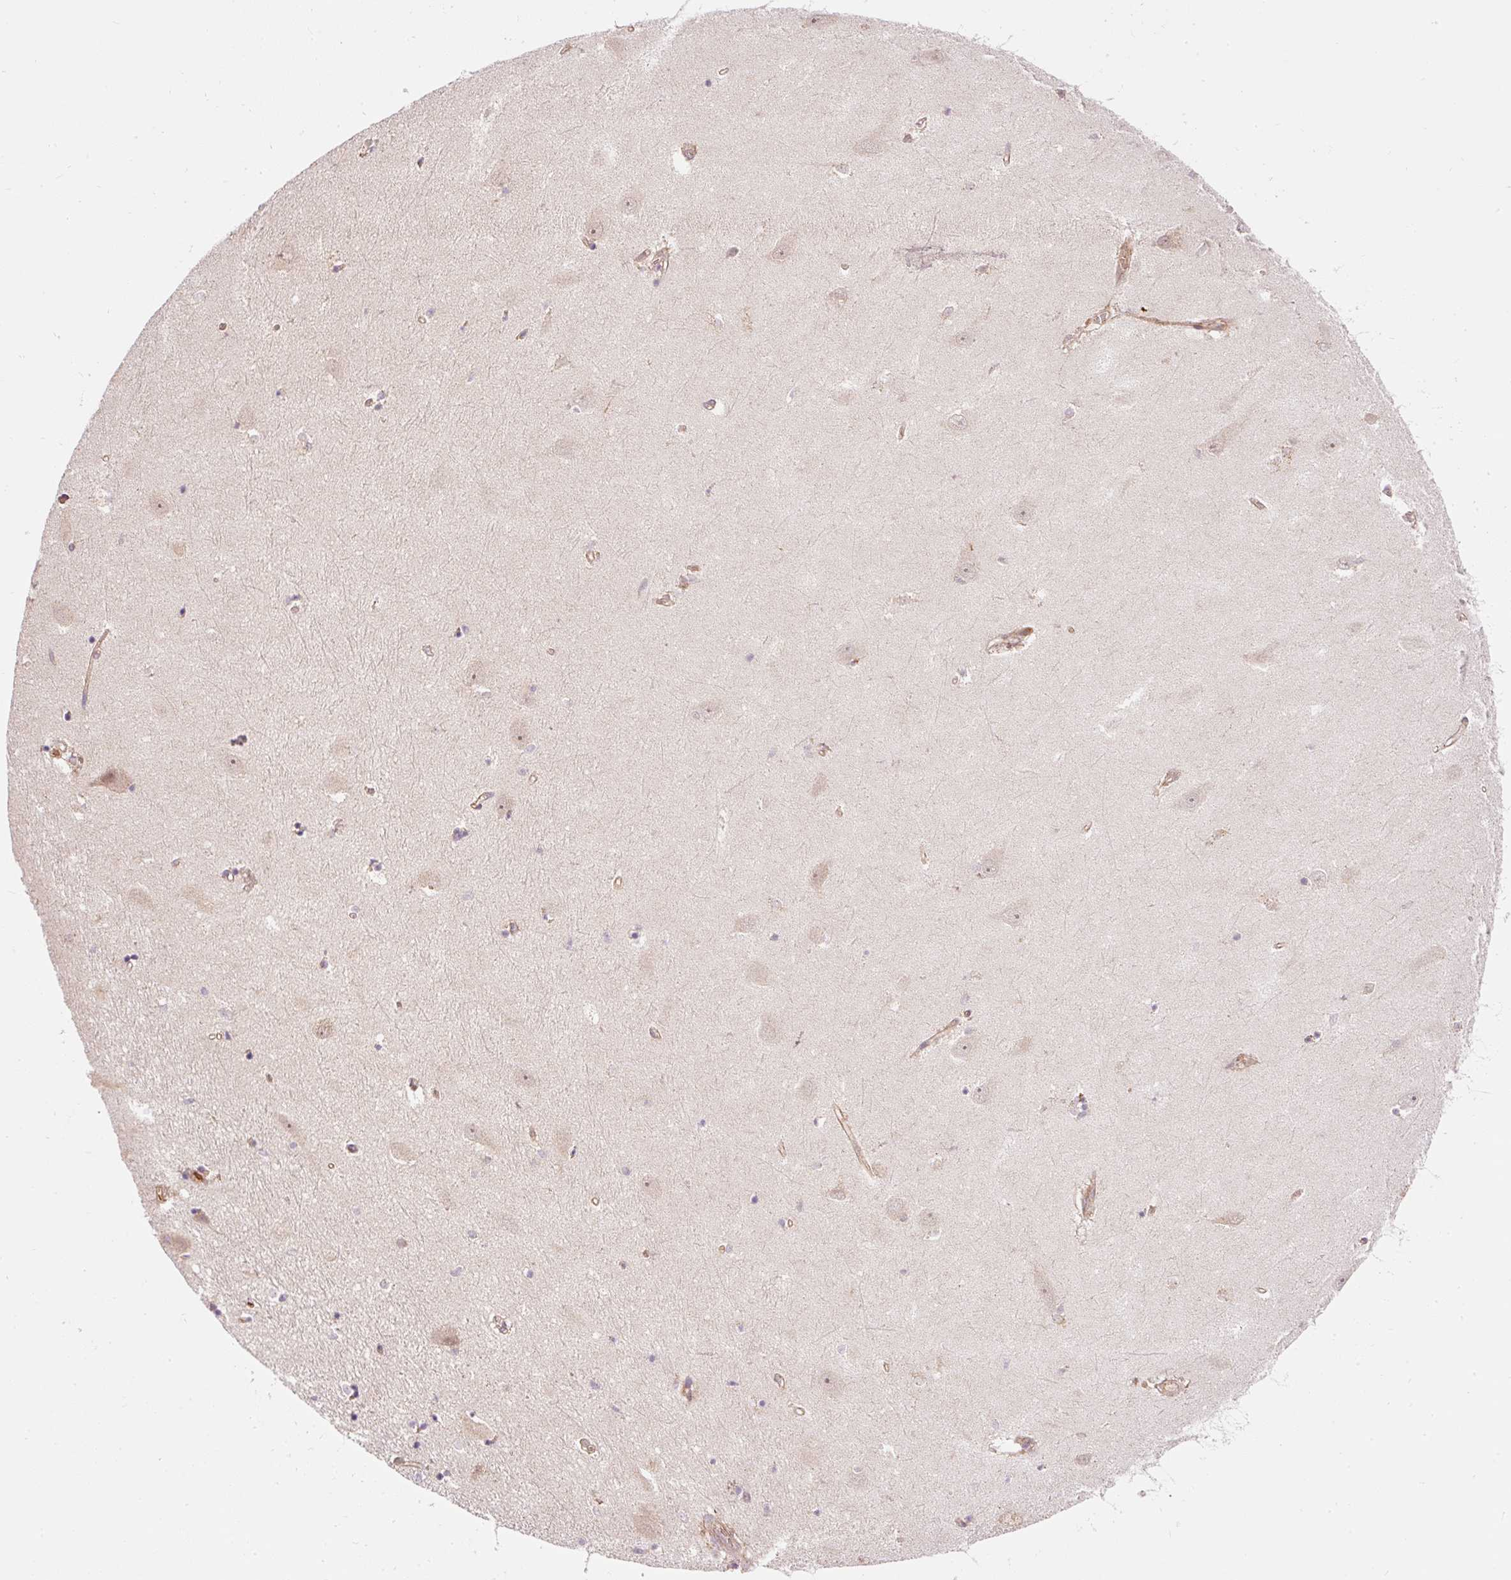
{"staining": {"intensity": "weak", "quantity": "<25%", "location": "cytoplasmic/membranous"}, "tissue": "hippocampus", "cell_type": "Glial cells", "image_type": "normal", "snomed": [{"axis": "morphology", "description": "Normal tissue, NOS"}, {"axis": "topography", "description": "Hippocampus"}], "caption": "An image of human hippocampus is negative for staining in glial cells. (DAB immunohistochemistry (IHC) visualized using brightfield microscopy, high magnification).", "gene": "ADCY4", "patient": {"sex": "female", "age": 64}}